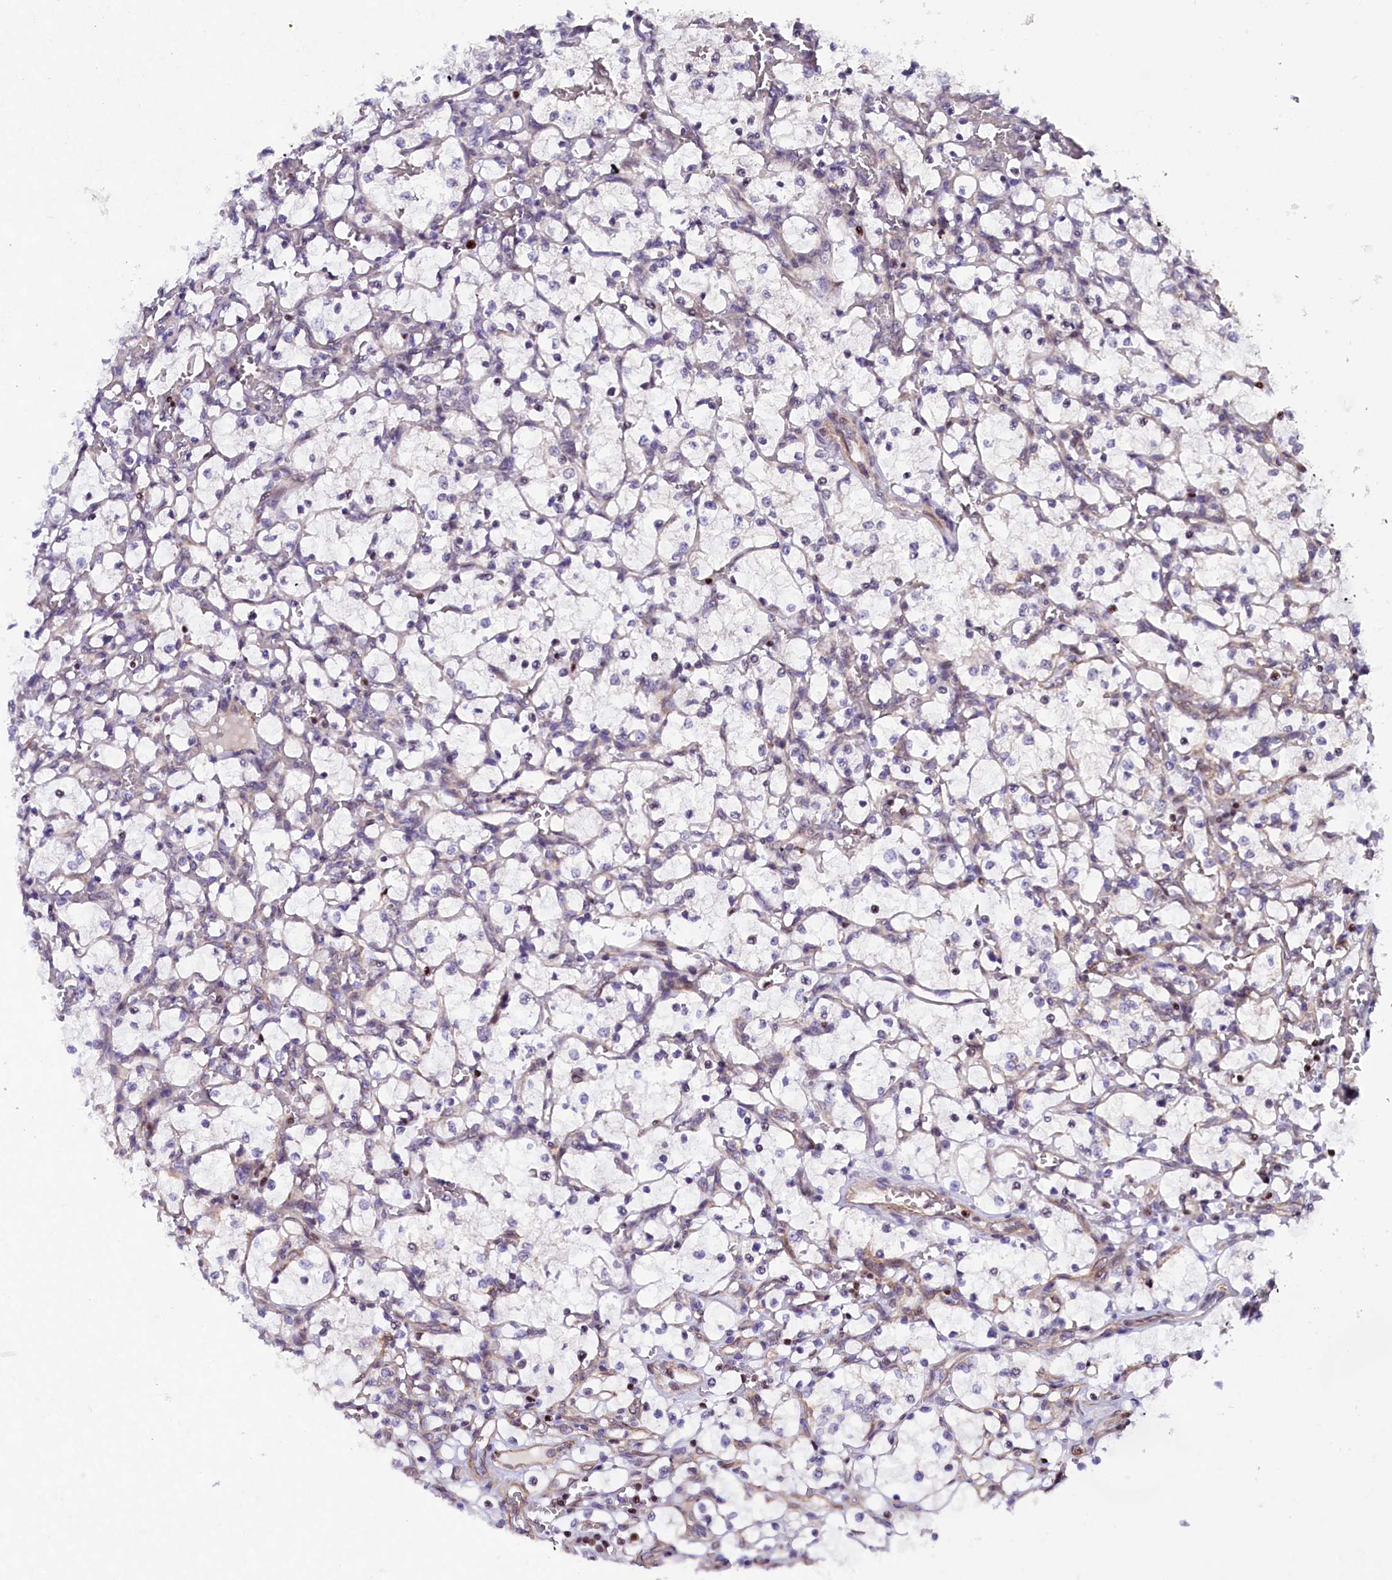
{"staining": {"intensity": "negative", "quantity": "none", "location": "none"}, "tissue": "renal cancer", "cell_type": "Tumor cells", "image_type": "cancer", "snomed": [{"axis": "morphology", "description": "Adenocarcinoma, NOS"}, {"axis": "topography", "description": "Kidney"}], "caption": "Micrograph shows no protein expression in tumor cells of adenocarcinoma (renal) tissue.", "gene": "SP4", "patient": {"sex": "female", "age": 69}}